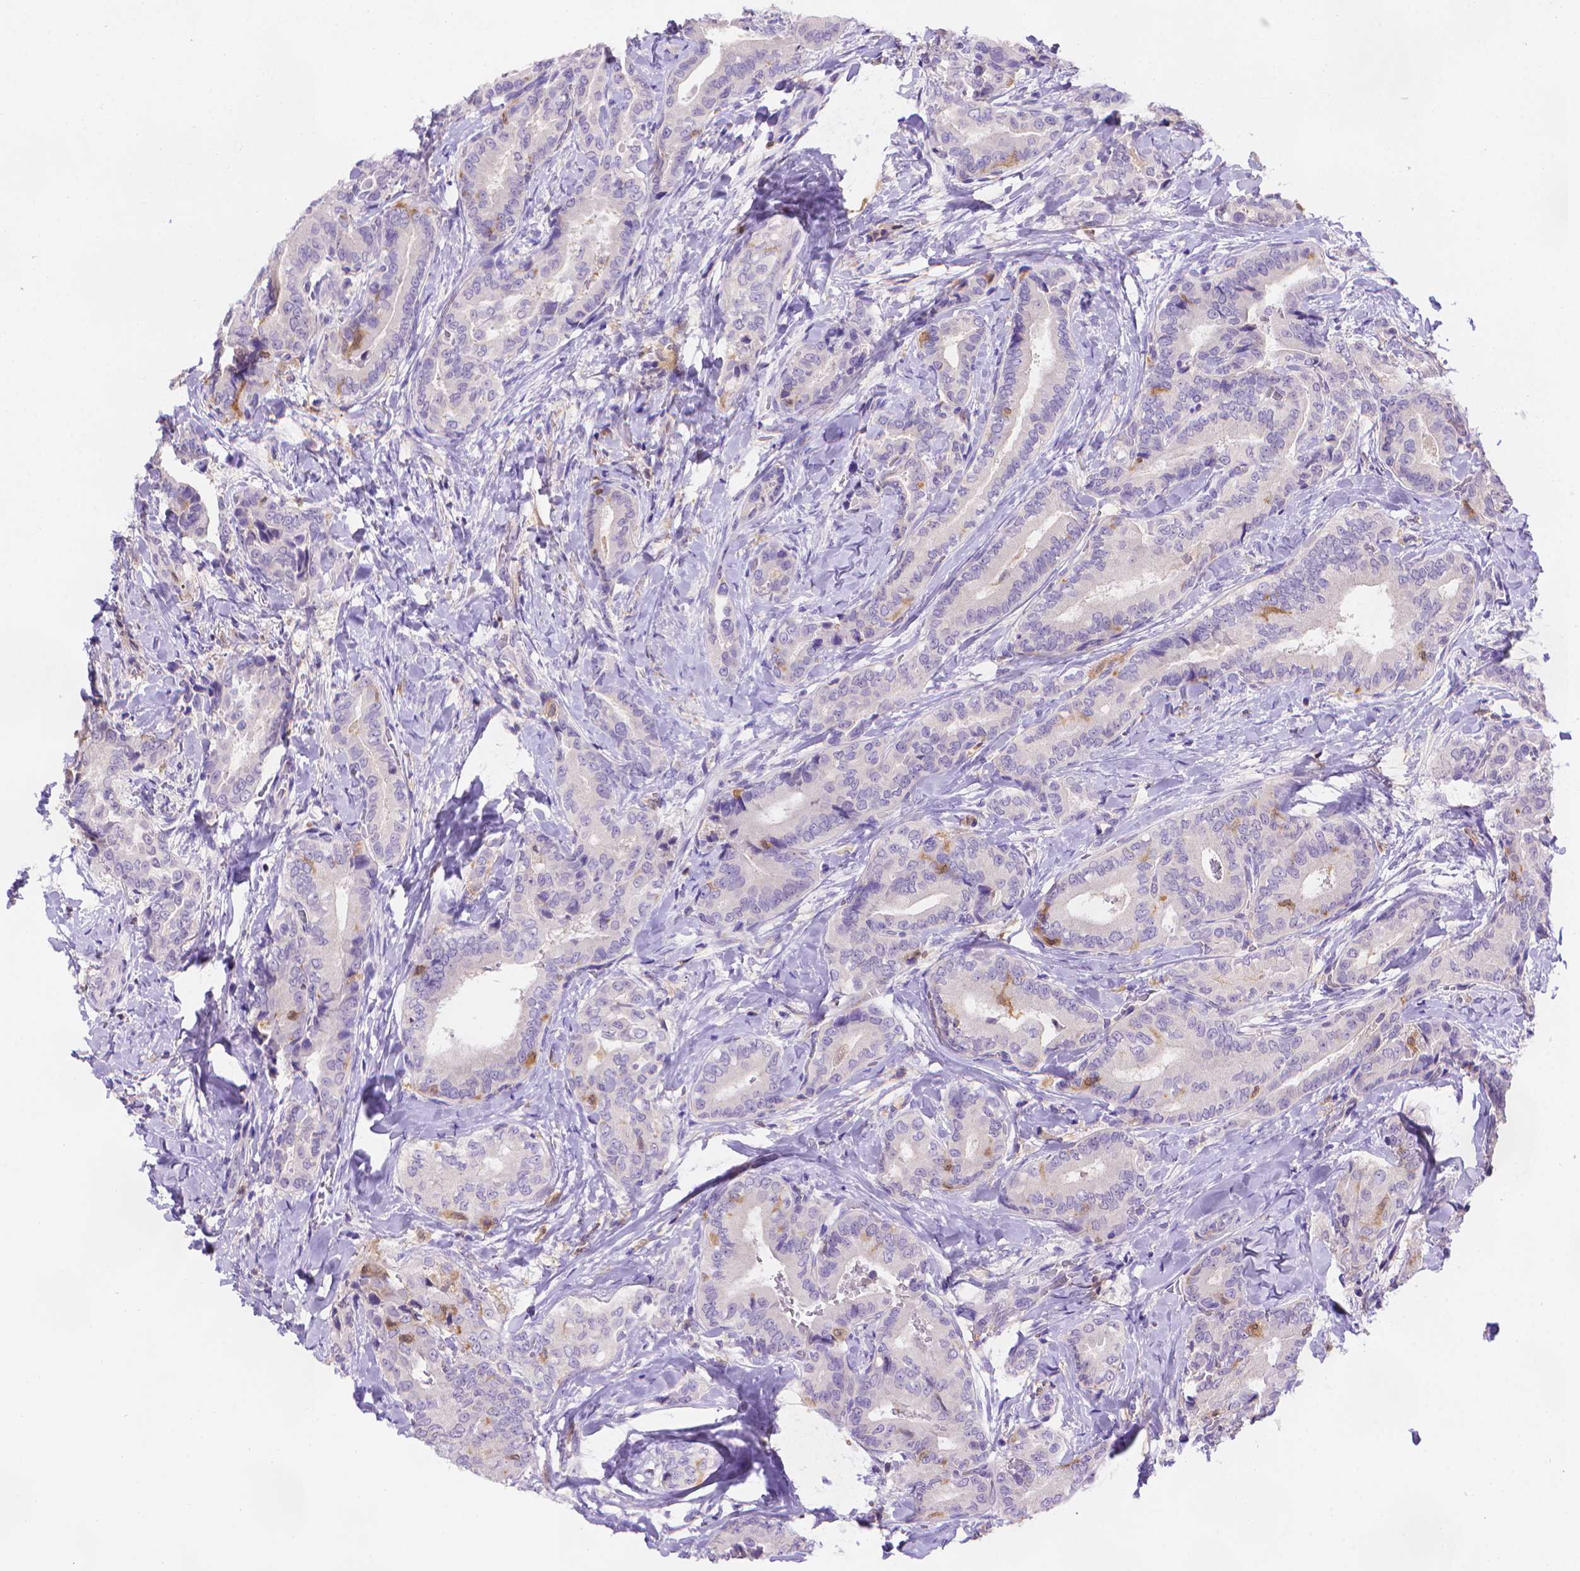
{"staining": {"intensity": "negative", "quantity": "none", "location": "none"}, "tissue": "thyroid cancer", "cell_type": "Tumor cells", "image_type": "cancer", "snomed": [{"axis": "morphology", "description": "Papillary adenocarcinoma, NOS"}, {"axis": "topography", "description": "Thyroid gland"}], "caption": "The image shows no significant expression in tumor cells of thyroid cancer.", "gene": "FGD2", "patient": {"sex": "male", "age": 61}}